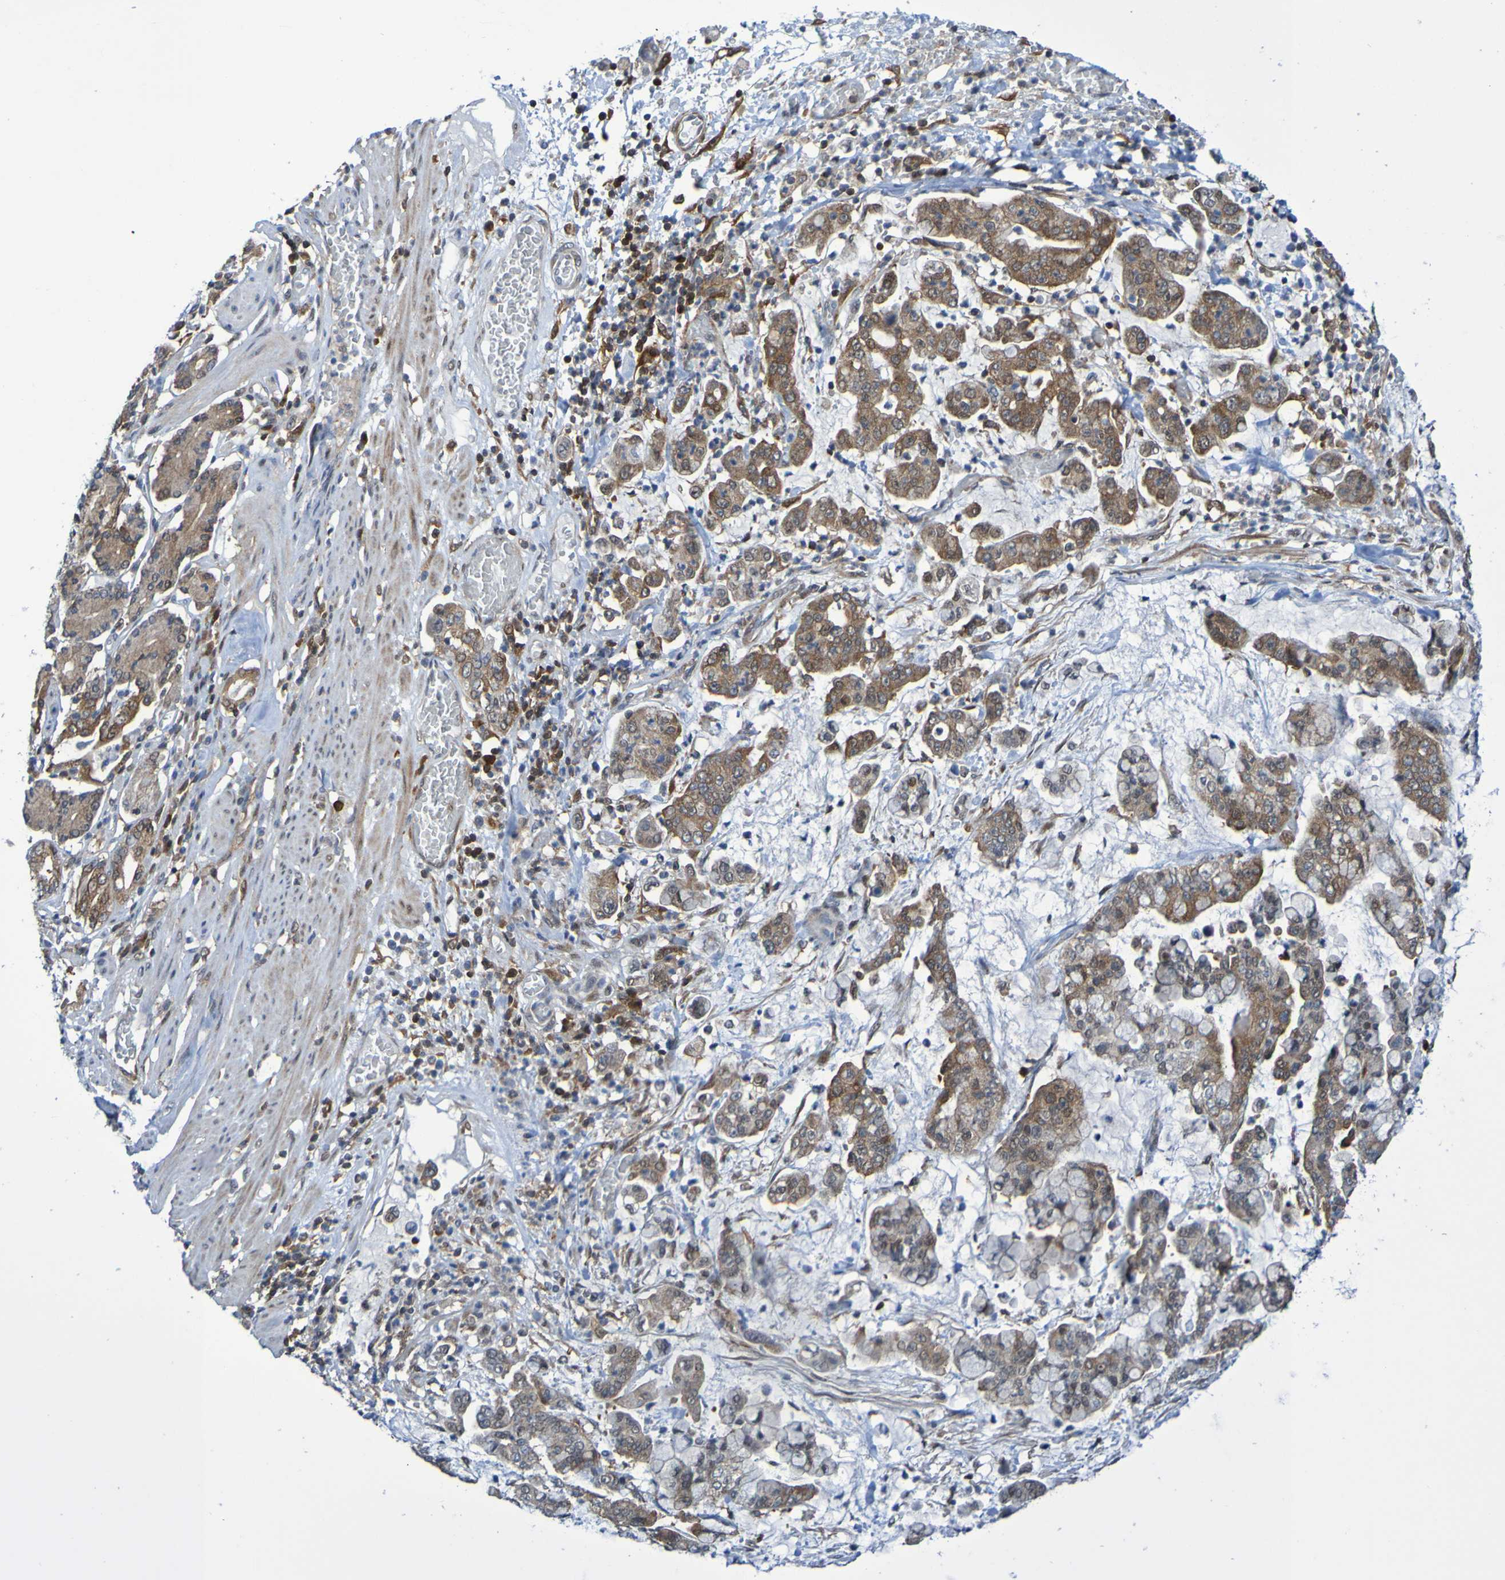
{"staining": {"intensity": "moderate", "quantity": ">75%", "location": "cytoplasmic/membranous"}, "tissue": "stomach cancer", "cell_type": "Tumor cells", "image_type": "cancer", "snomed": [{"axis": "morphology", "description": "Normal tissue, NOS"}, {"axis": "morphology", "description": "Adenocarcinoma, NOS"}, {"axis": "topography", "description": "Stomach, upper"}, {"axis": "topography", "description": "Stomach"}], "caption": "A medium amount of moderate cytoplasmic/membranous positivity is seen in about >75% of tumor cells in stomach adenocarcinoma tissue. (DAB (3,3'-diaminobenzidine) IHC with brightfield microscopy, high magnification).", "gene": "ATIC", "patient": {"sex": "male", "age": 76}}